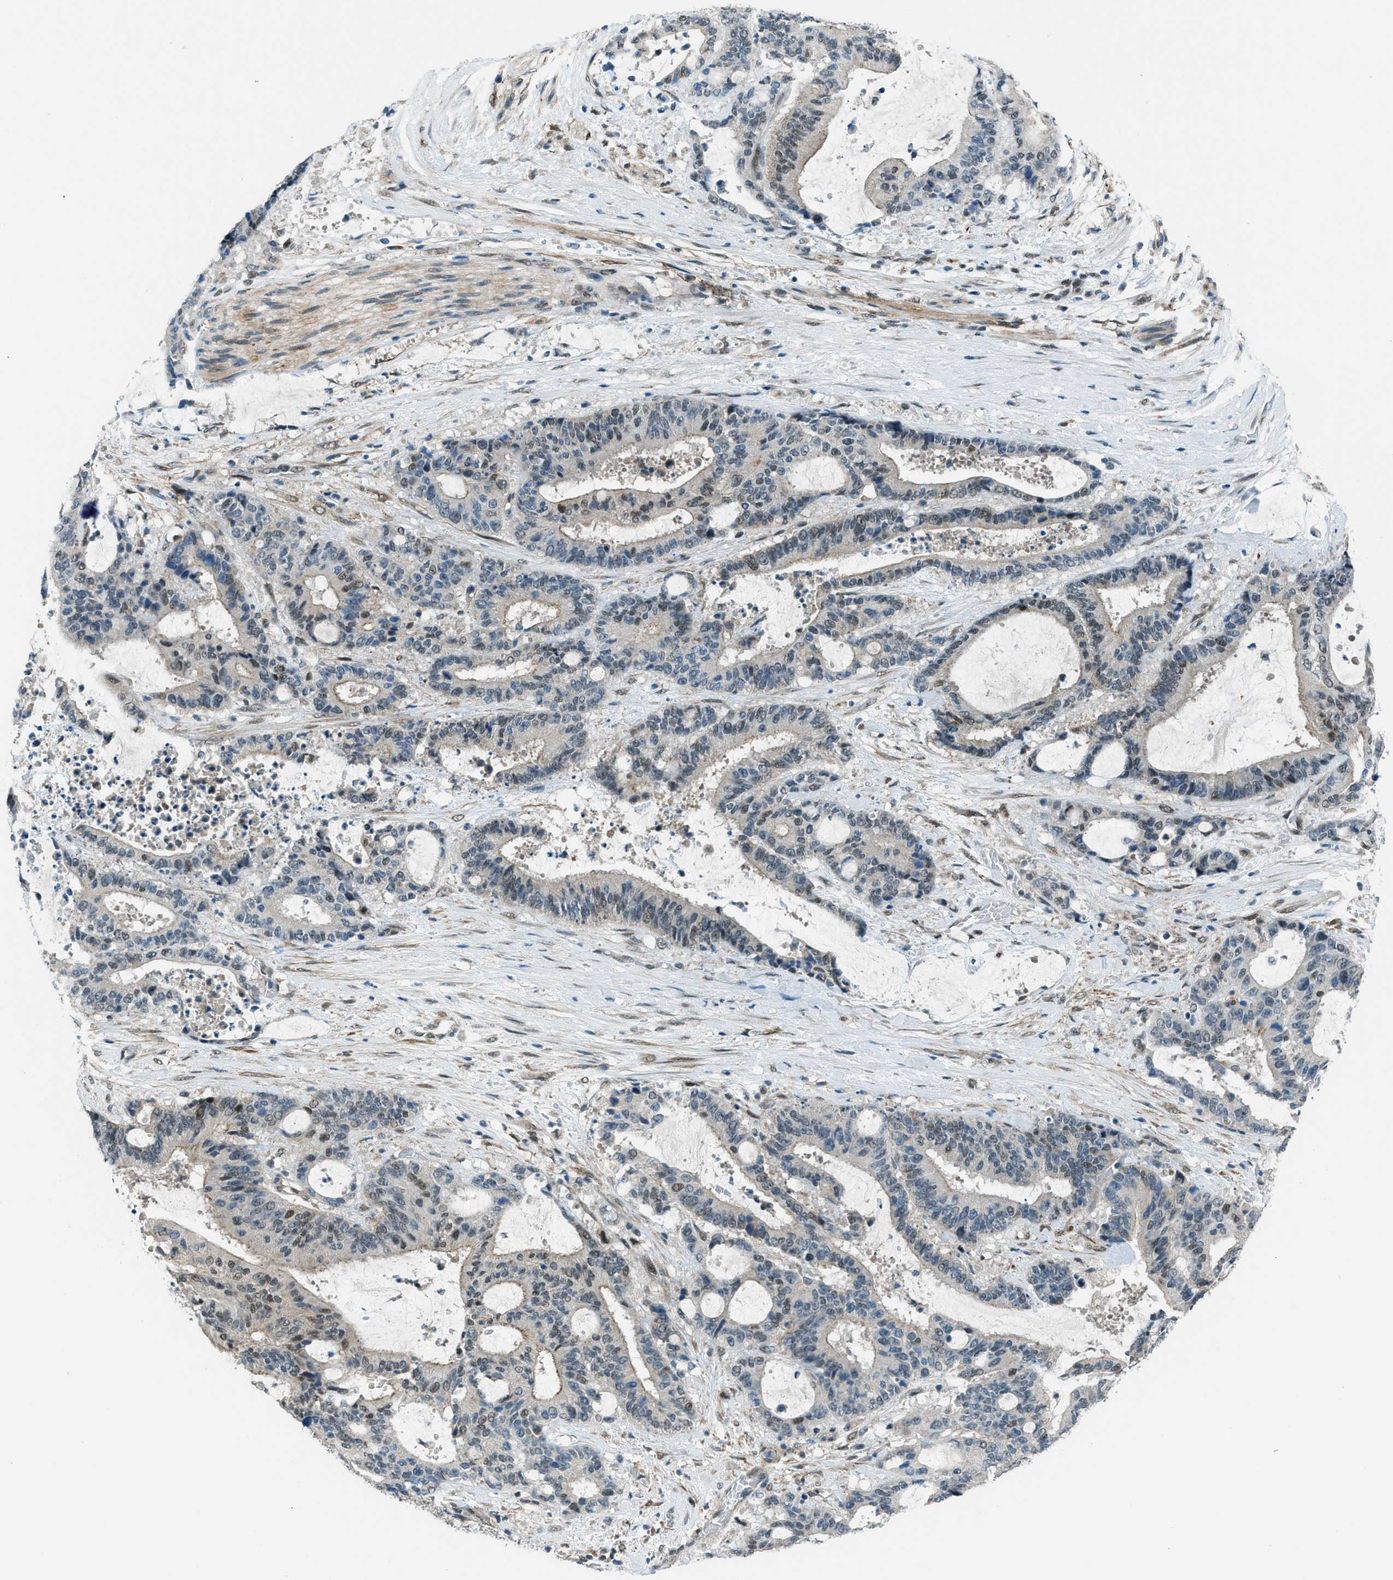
{"staining": {"intensity": "weak", "quantity": "25%-75%", "location": "nuclear"}, "tissue": "liver cancer", "cell_type": "Tumor cells", "image_type": "cancer", "snomed": [{"axis": "morphology", "description": "Normal tissue, NOS"}, {"axis": "morphology", "description": "Cholangiocarcinoma"}, {"axis": "topography", "description": "Liver"}, {"axis": "topography", "description": "Peripheral nerve tissue"}], "caption": "IHC of human cholangiocarcinoma (liver) shows low levels of weak nuclear expression in approximately 25%-75% of tumor cells.", "gene": "NPEPL1", "patient": {"sex": "female", "age": 73}}